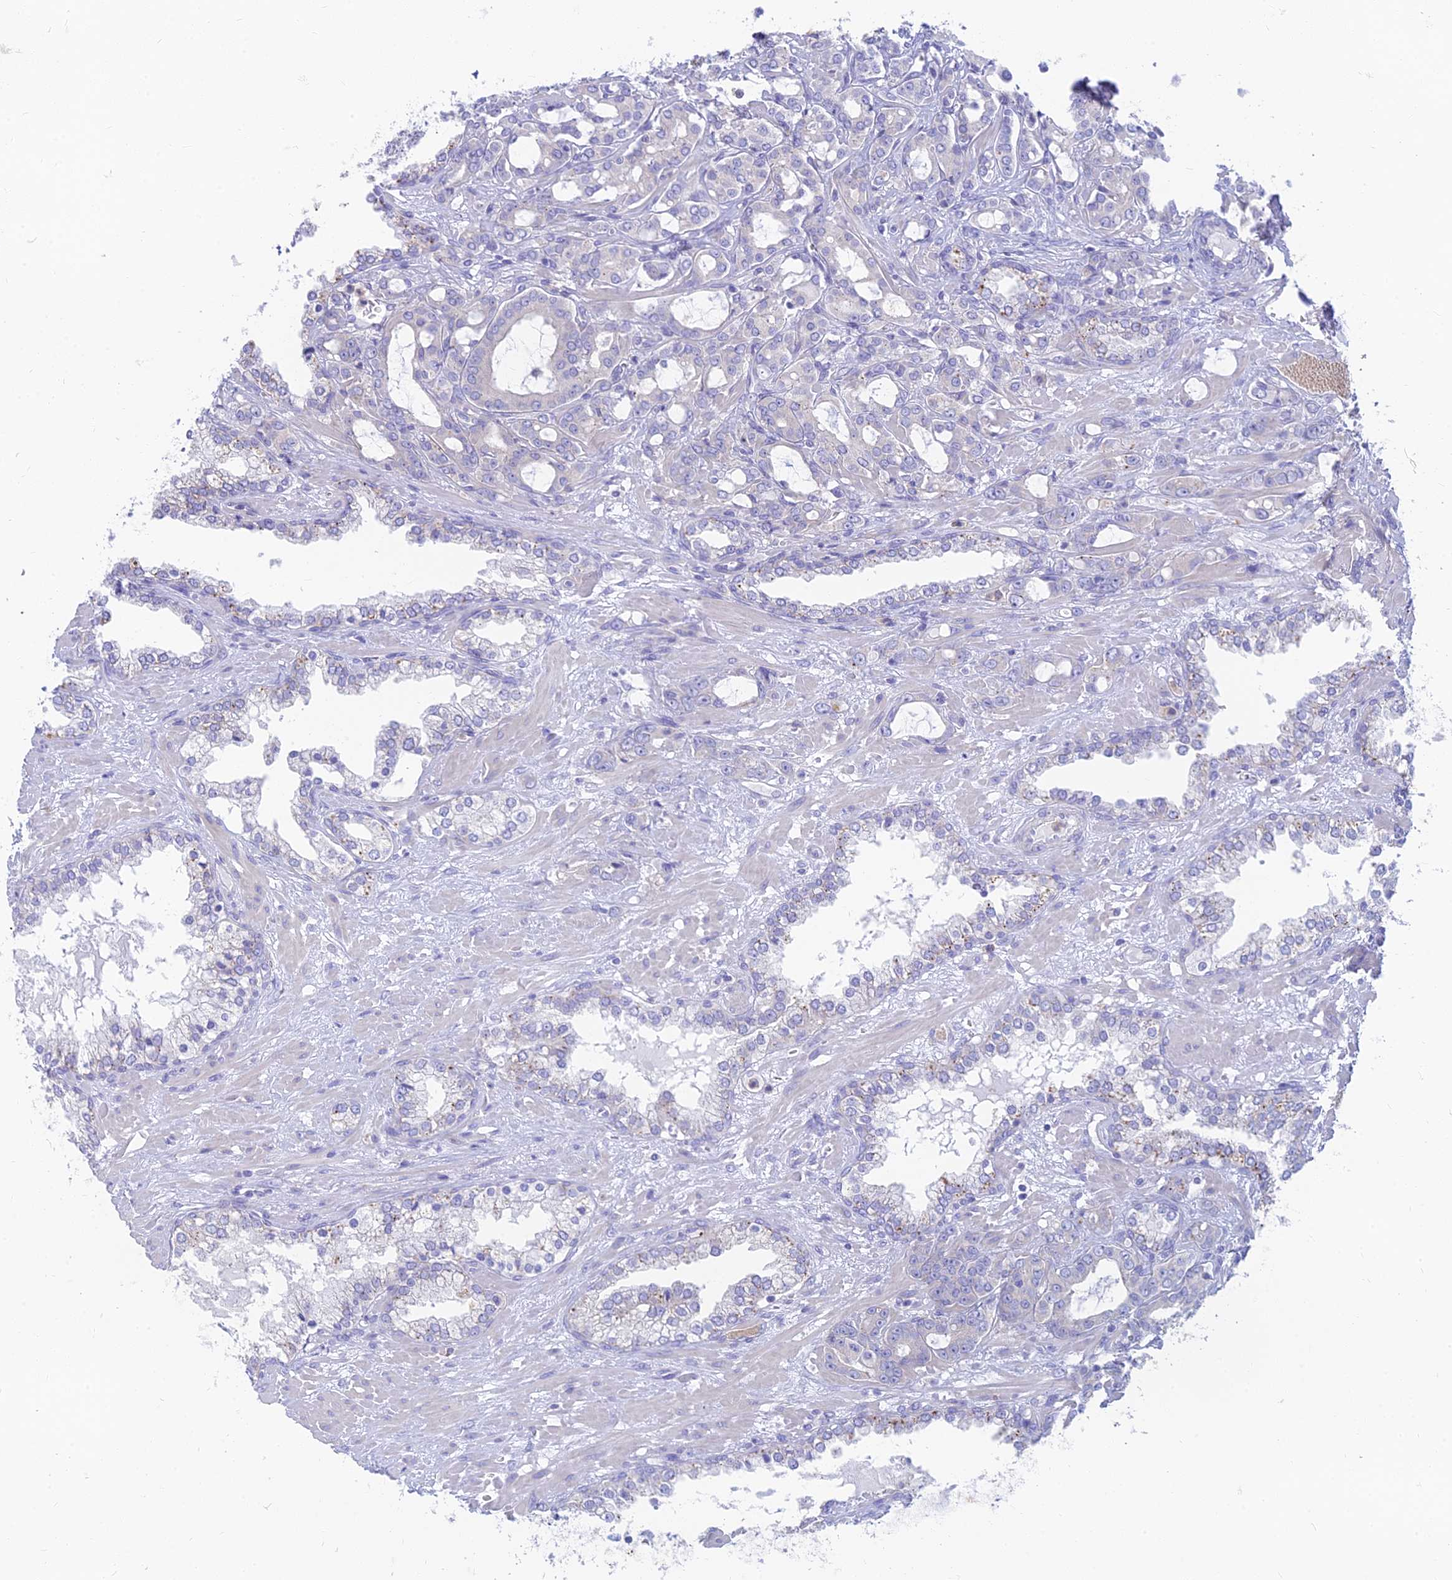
{"staining": {"intensity": "negative", "quantity": "none", "location": "none"}, "tissue": "prostate cancer", "cell_type": "Tumor cells", "image_type": "cancer", "snomed": [{"axis": "morphology", "description": "Adenocarcinoma, High grade"}, {"axis": "topography", "description": "Prostate"}], "caption": "Immunohistochemical staining of human prostate high-grade adenocarcinoma displays no significant expression in tumor cells.", "gene": "STRN4", "patient": {"sex": "male", "age": 72}}